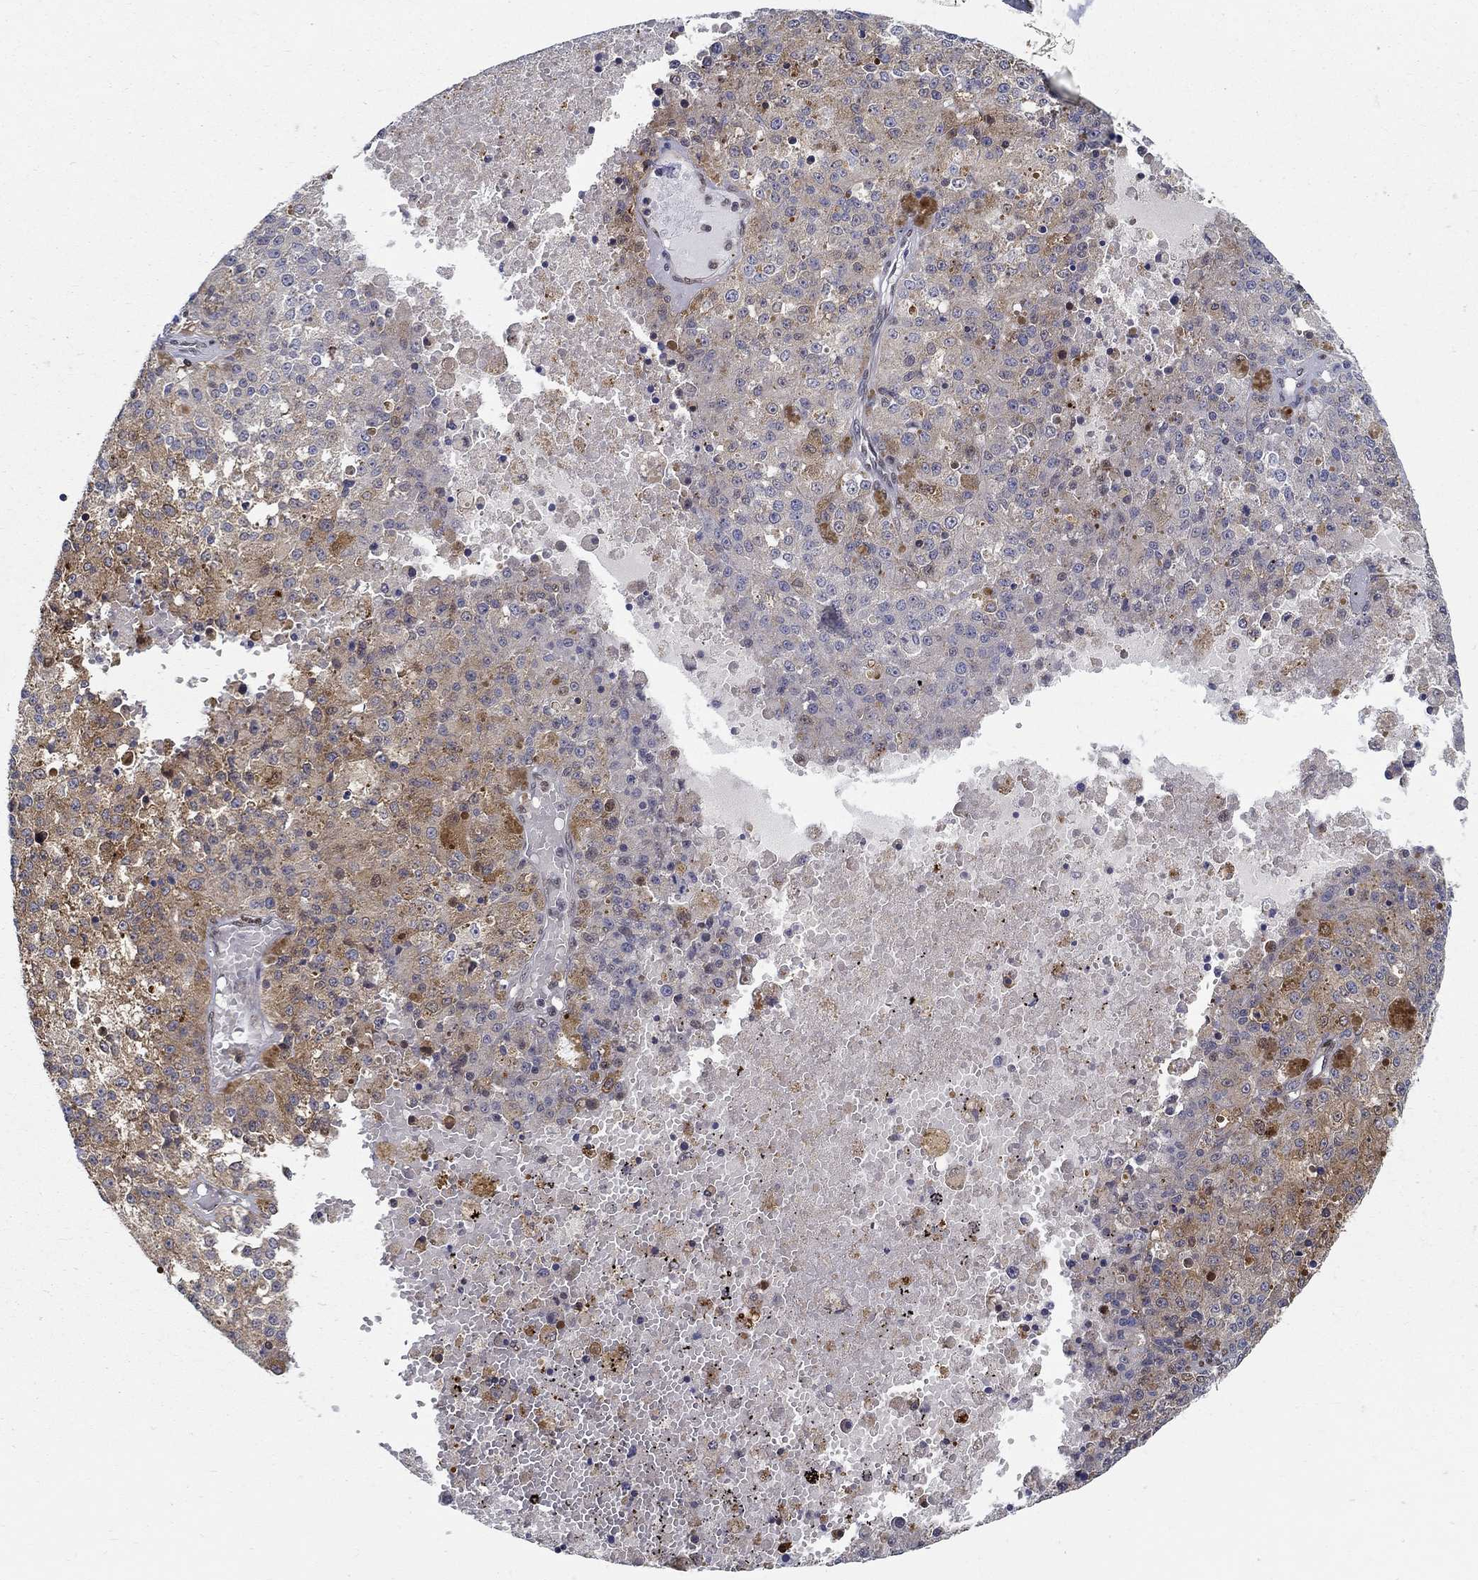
{"staining": {"intensity": "moderate", "quantity": "<25%", "location": "nuclear"}, "tissue": "melanoma", "cell_type": "Tumor cells", "image_type": "cancer", "snomed": [{"axis": "morphology", "description": "Malignant melanoma, Metastatic site"}, {"axis": "topography", "description": "Lymph node"}], "caption": "Protein staining of melanoma tissue exhibits moderate nuclear expression in about <25% of tumor cells.", "gene": "ZNF594", "patient": {"sex": "female", "age": 64}}